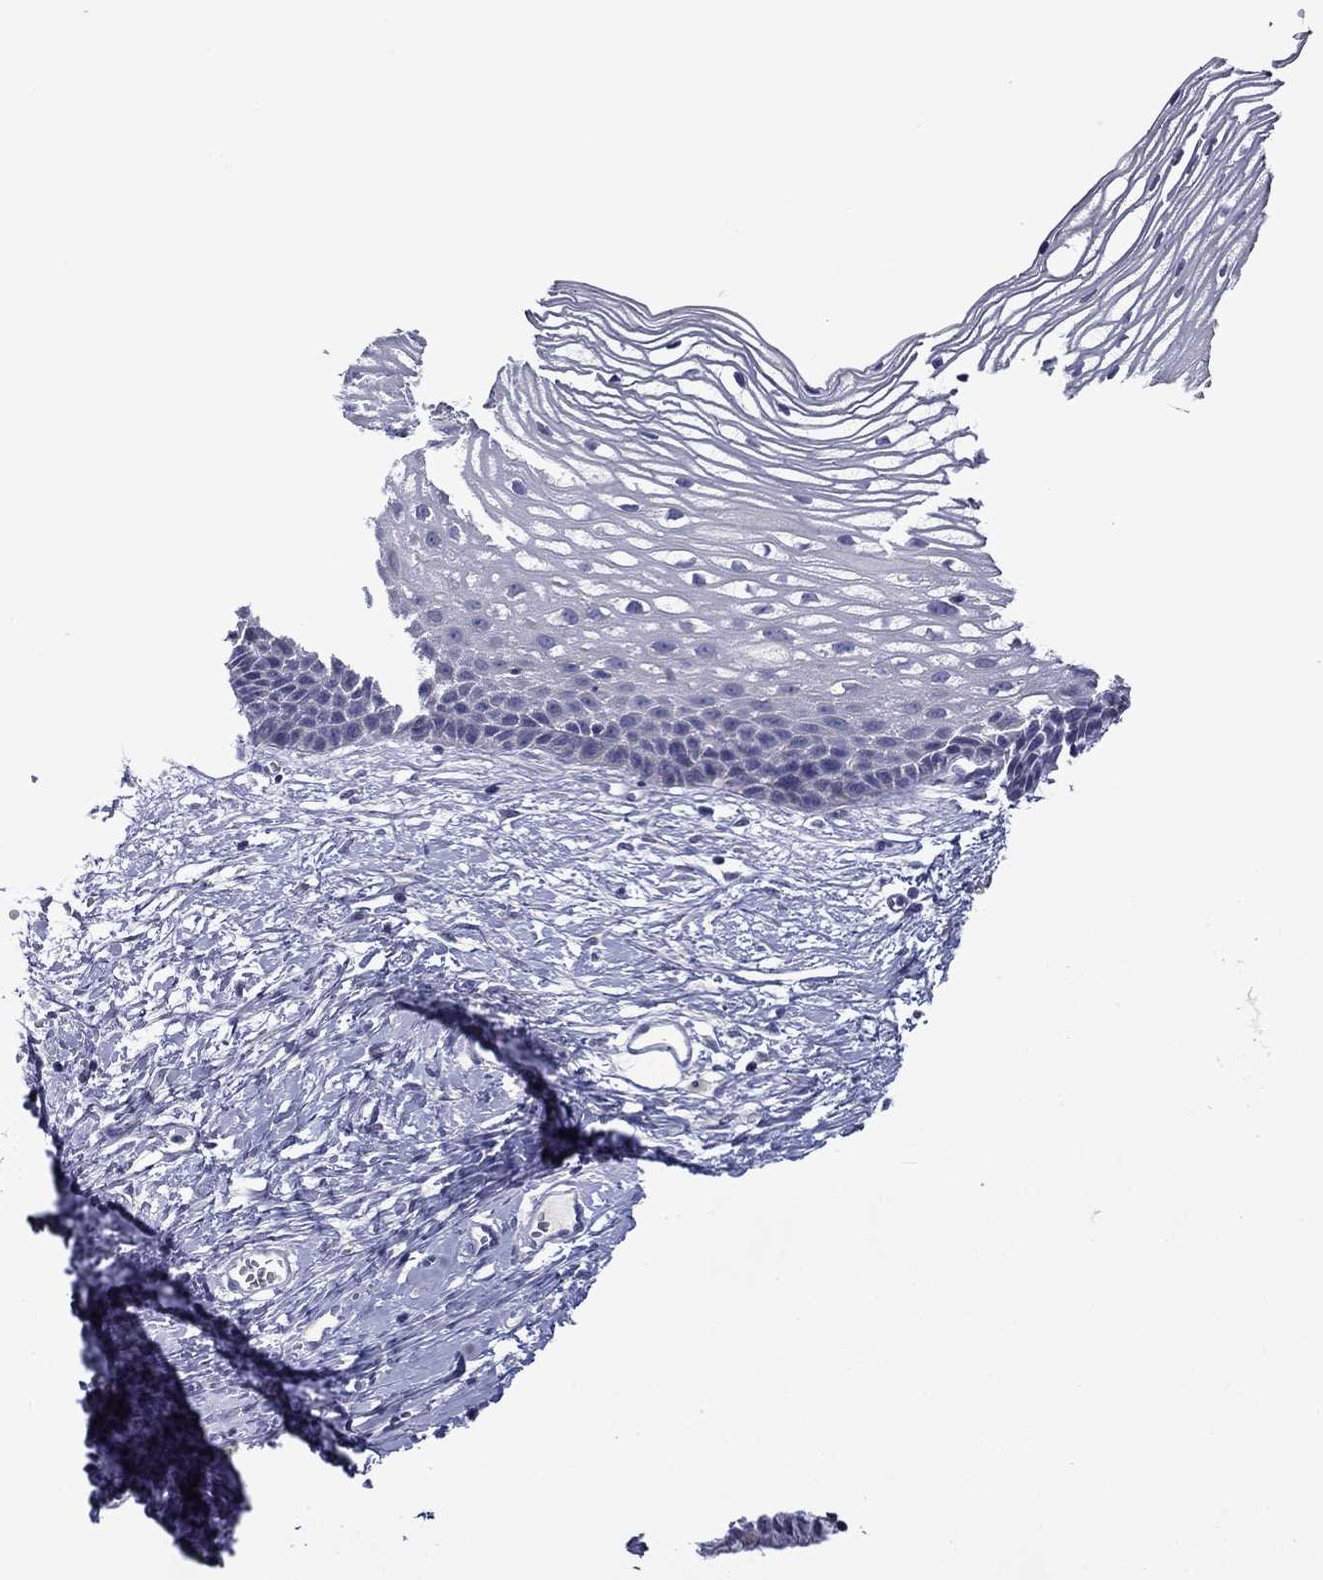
{"staining": {"intensity": "negative", "quantity": "none", "location": "none"}, "tissue": "cervix", "cell_type": "Glandular cells", "image_type": "normal", "snomed": [{"axis": "morphology", "description": "Normal tissue, NOS"}, {"axis": "topography", "description": "Cervix"}], "caption": "IHC histopathology image of benign cervix: cervix stained with DAB (3,3'-diaminobenzidine) displays no significant protein positivity in glandular cells.", "gene": "SPATA7", "patient": {"sex": "female", "age": 40}}